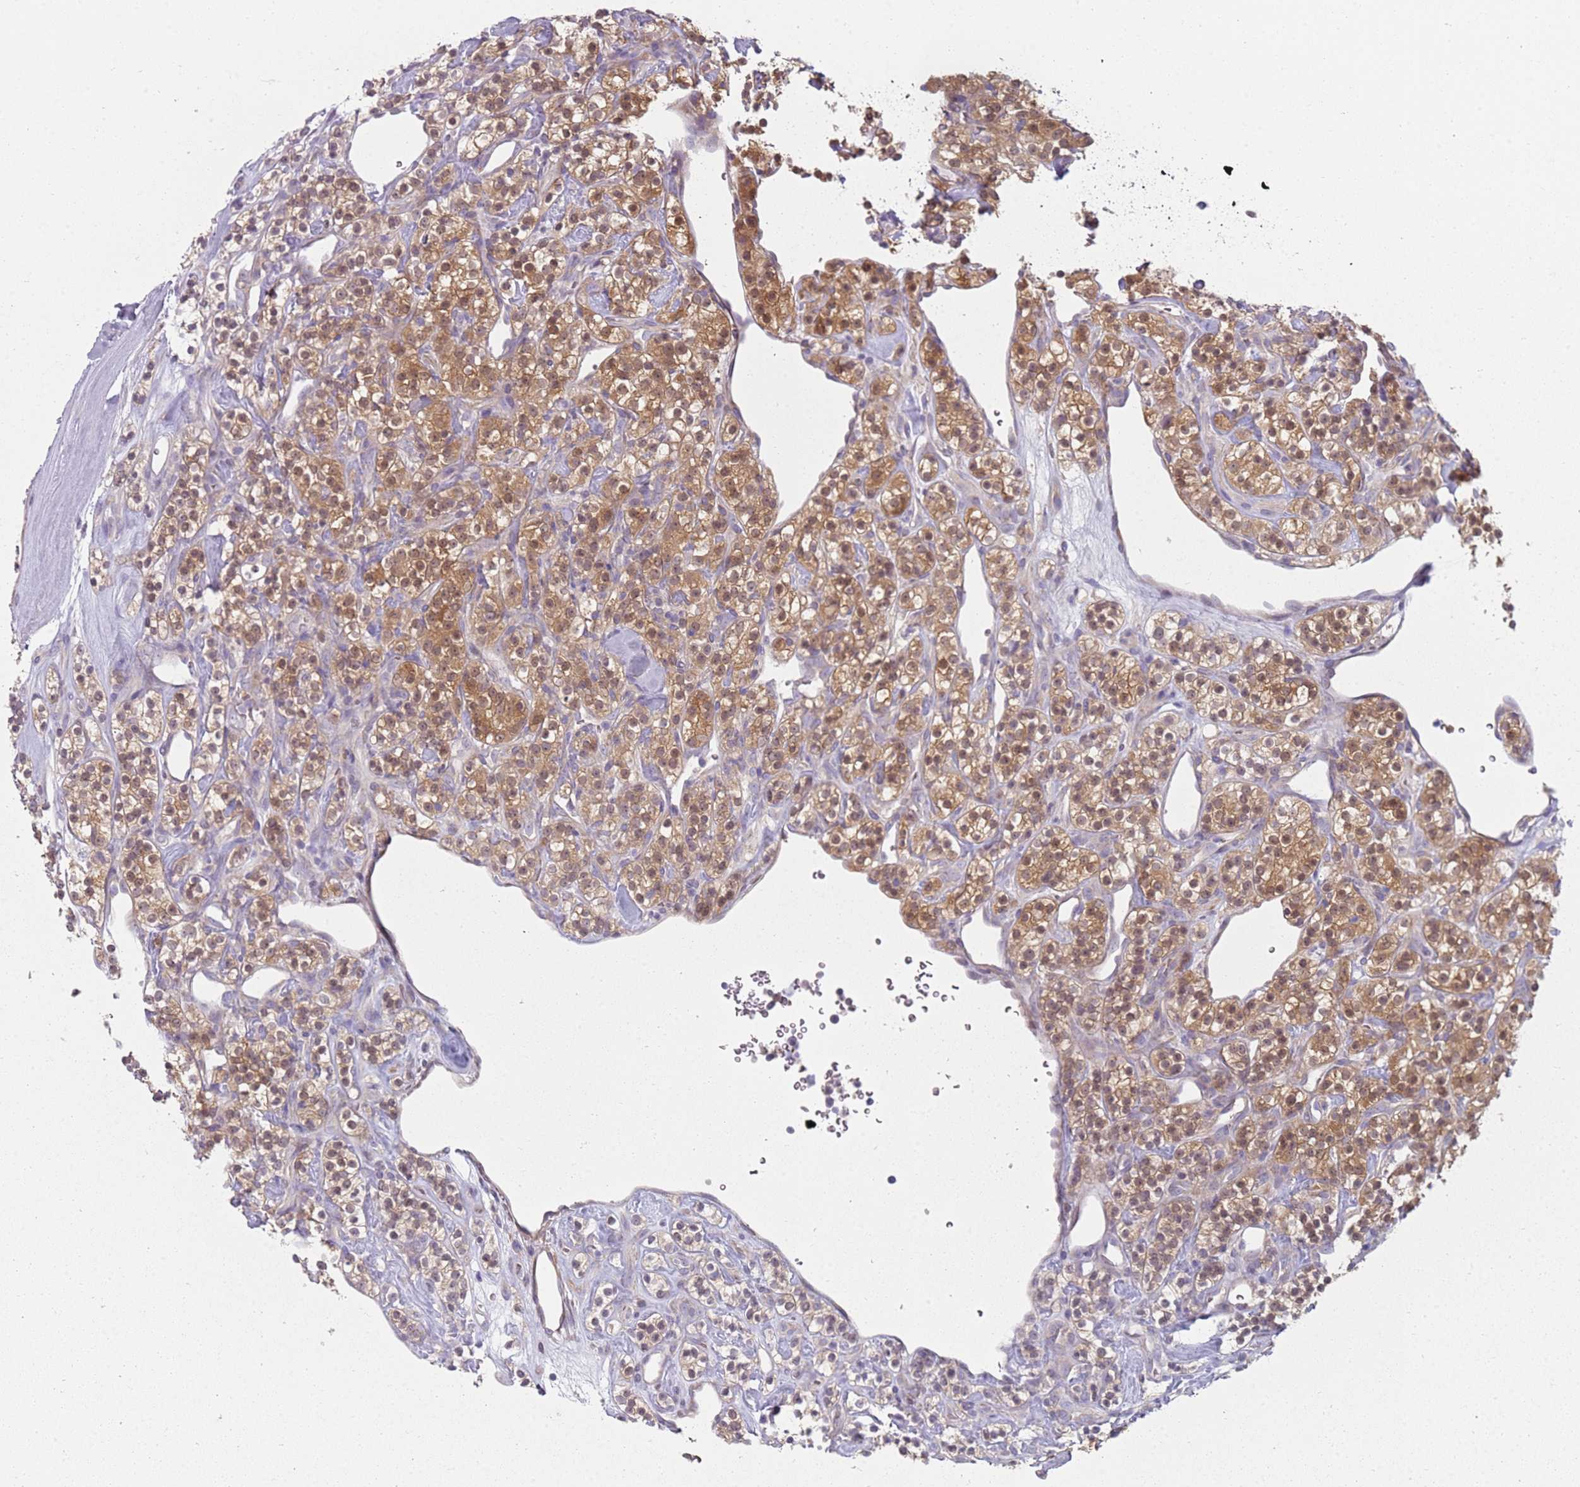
{"staining": {"intensity": "moderate", "quantity": ">75%", "location": "cytoplasmic/membranous,nuclear"}, "tissue": "renal cancer", "cell_type": "Tumor cells", "image_type": "cancer", "snomed": [{"axis": "morphology", "description": "Adenocarcinoma, NOS"}, {"axis": "topography", "description": "Kidney"}], "caption": "Human renal adenocarcinoma stained with a protein marker demonstrates moderate staining in tumor cells.", "gene": "SLC26A6", "patient": {"sex": "male", "age": 77}}